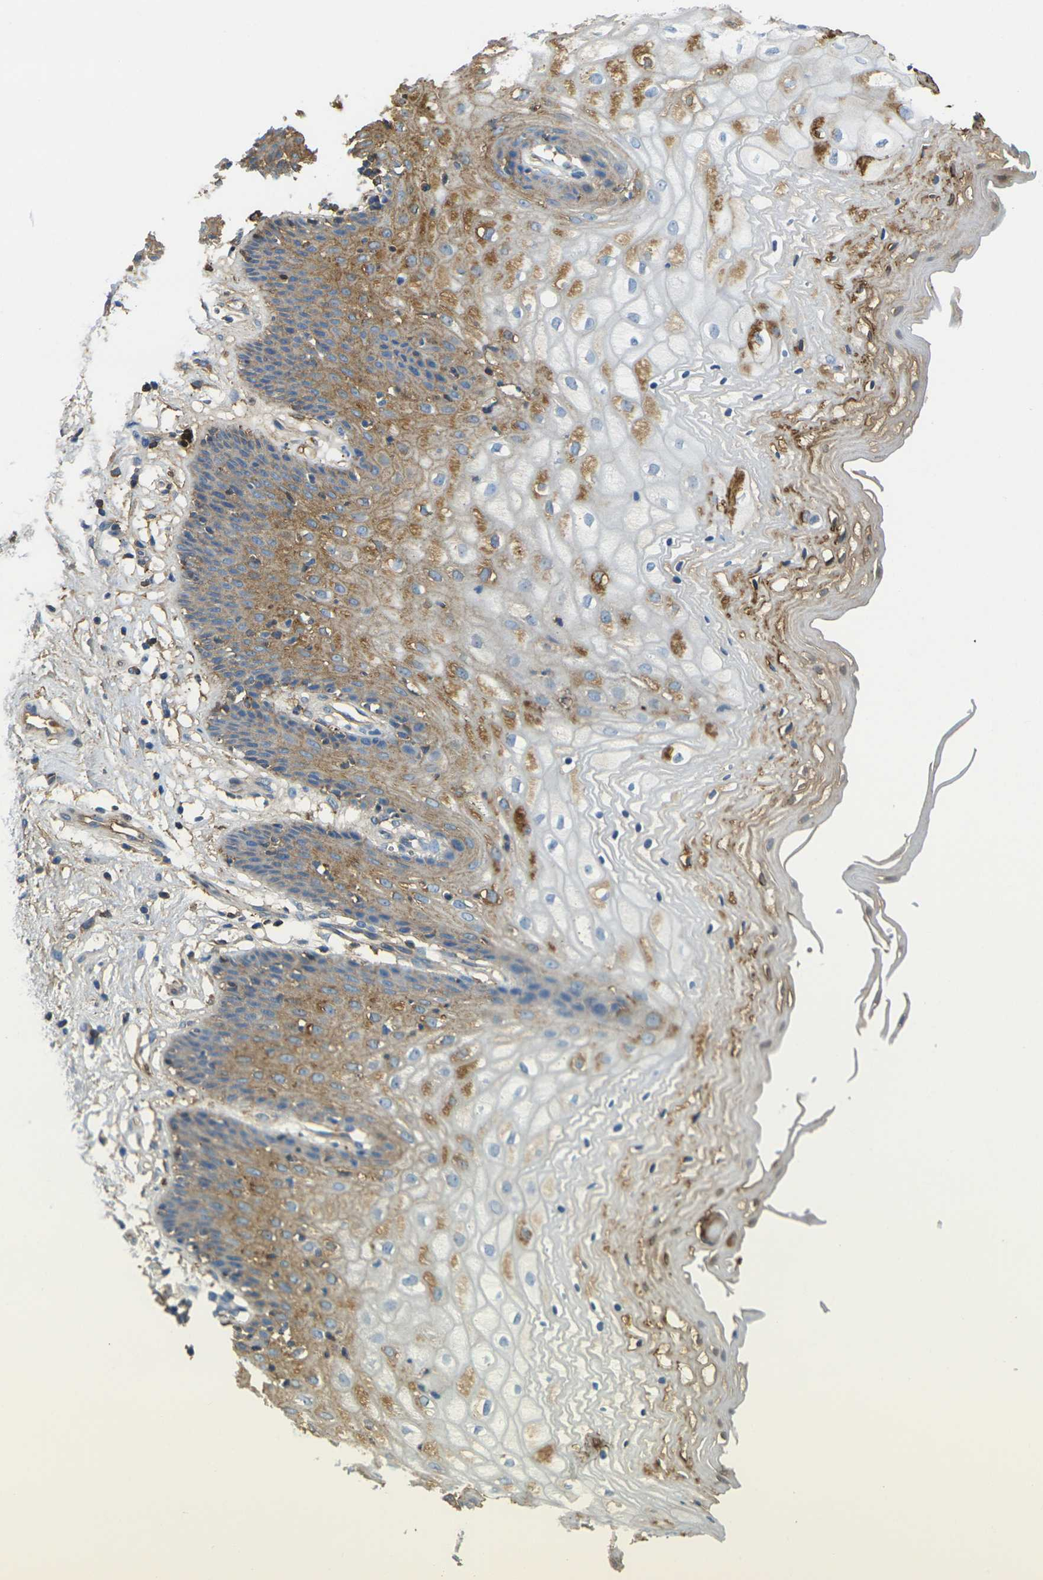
{"staining": {"intensity": "moderate", "quantity": "25%-75%", "location": "cytoplasmic/membranous"}, "tissue": "vagina", "cell_type": "Squamous epithelial cells", "image_type": "normal", "snomed": [{"axis": "morphology", "description": "Normal tissue, NOS"}, {"axis": "topography", "description": "Vagina"}], "caption": "High-power microscopy captured an immunohistochemistry image of benign vagina, revealing moderate cytoplasmic/membranous expression in about 25%-75% of squamous epithelial cells. The staining is performed using DAB (3,3'-diaminobenzidine) brown chromogen to label protein expression. The nuclei are counter-stained blue using hematoxylin.", "gene": "PLCD1", "patient": {"sex": "female", "age": 34}}